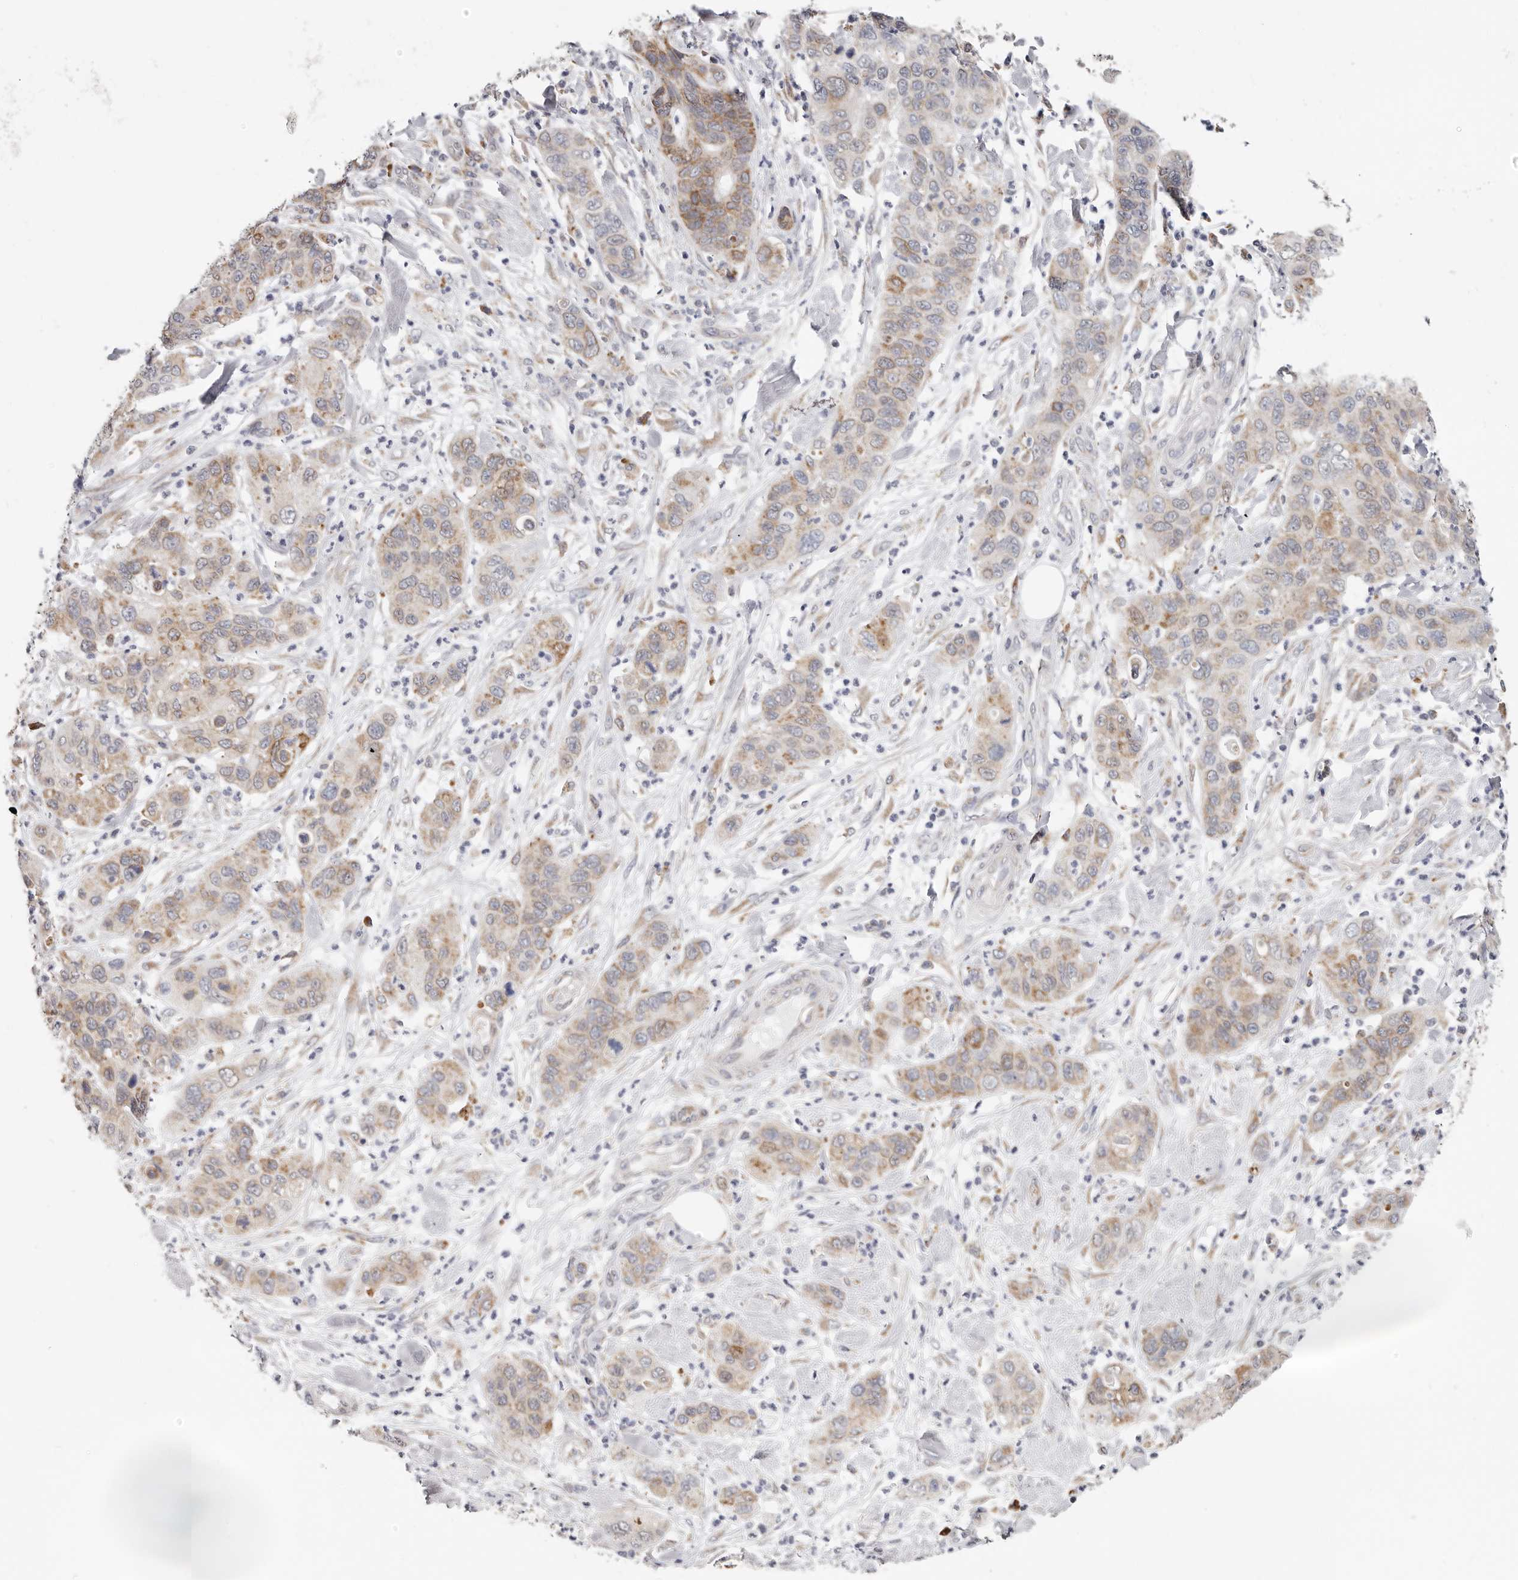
{"staining": {"intensity": "moderate", "quantity": "25%-75%", "location": "cytoplasmic/membranous"}, "tissue": "pancreatic cancer", "cell_type": "Tumor cells", "image_type": "cancer", "snomed": [{"axis": "morphology", "description": "Adenocarcinoma, NOS"}, {"axis": "topography", "description": "Pancreas"}], "caption": "Approximately 25%-75% of tumor cells in human pancreatic adenocarcinoma reveal moderate cytoplasmic/membranous protein expression as visualized by brown immunohistochemical staining.", "gene": "IL32", "patient": {"sex": "female", "age": 71}}